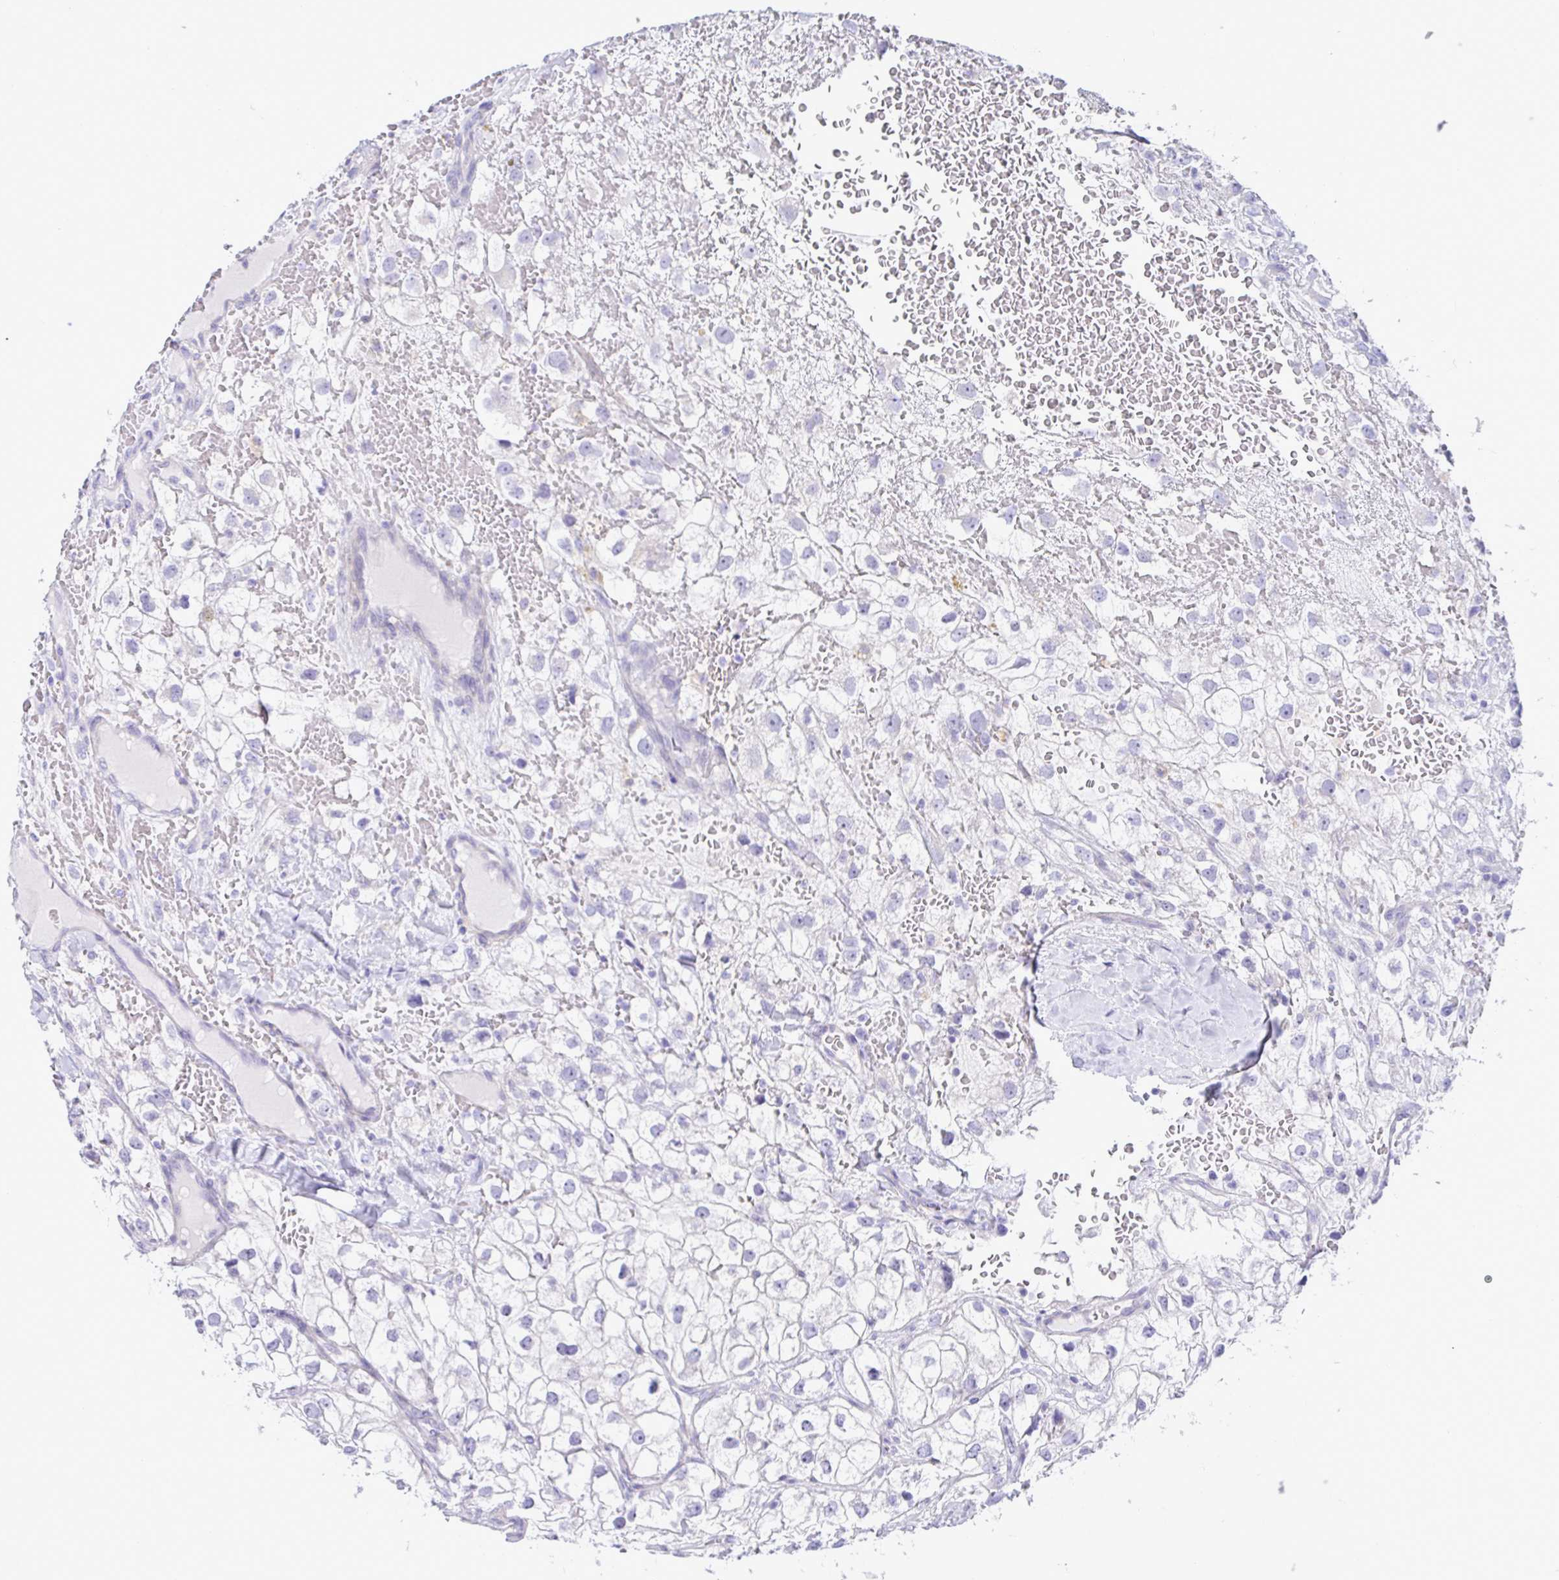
{"staining": {"intensity": "negative", "quantity": "none", "location": "none"}, "tissue": "renal cancer", "cell_type": "Tumor cells", "image_type": "cancer", "snomed": [{"axis": "morphology", "description": "Adenocarcinoma, NOS"}, {"axis": "topography", "description": "Kidney"}], "caption": "There is no significant expression in tumor cells of renal cancer (adenocarcinoma).", "gene": "MED11", "patient": {"sex": "male", "age": 59}}